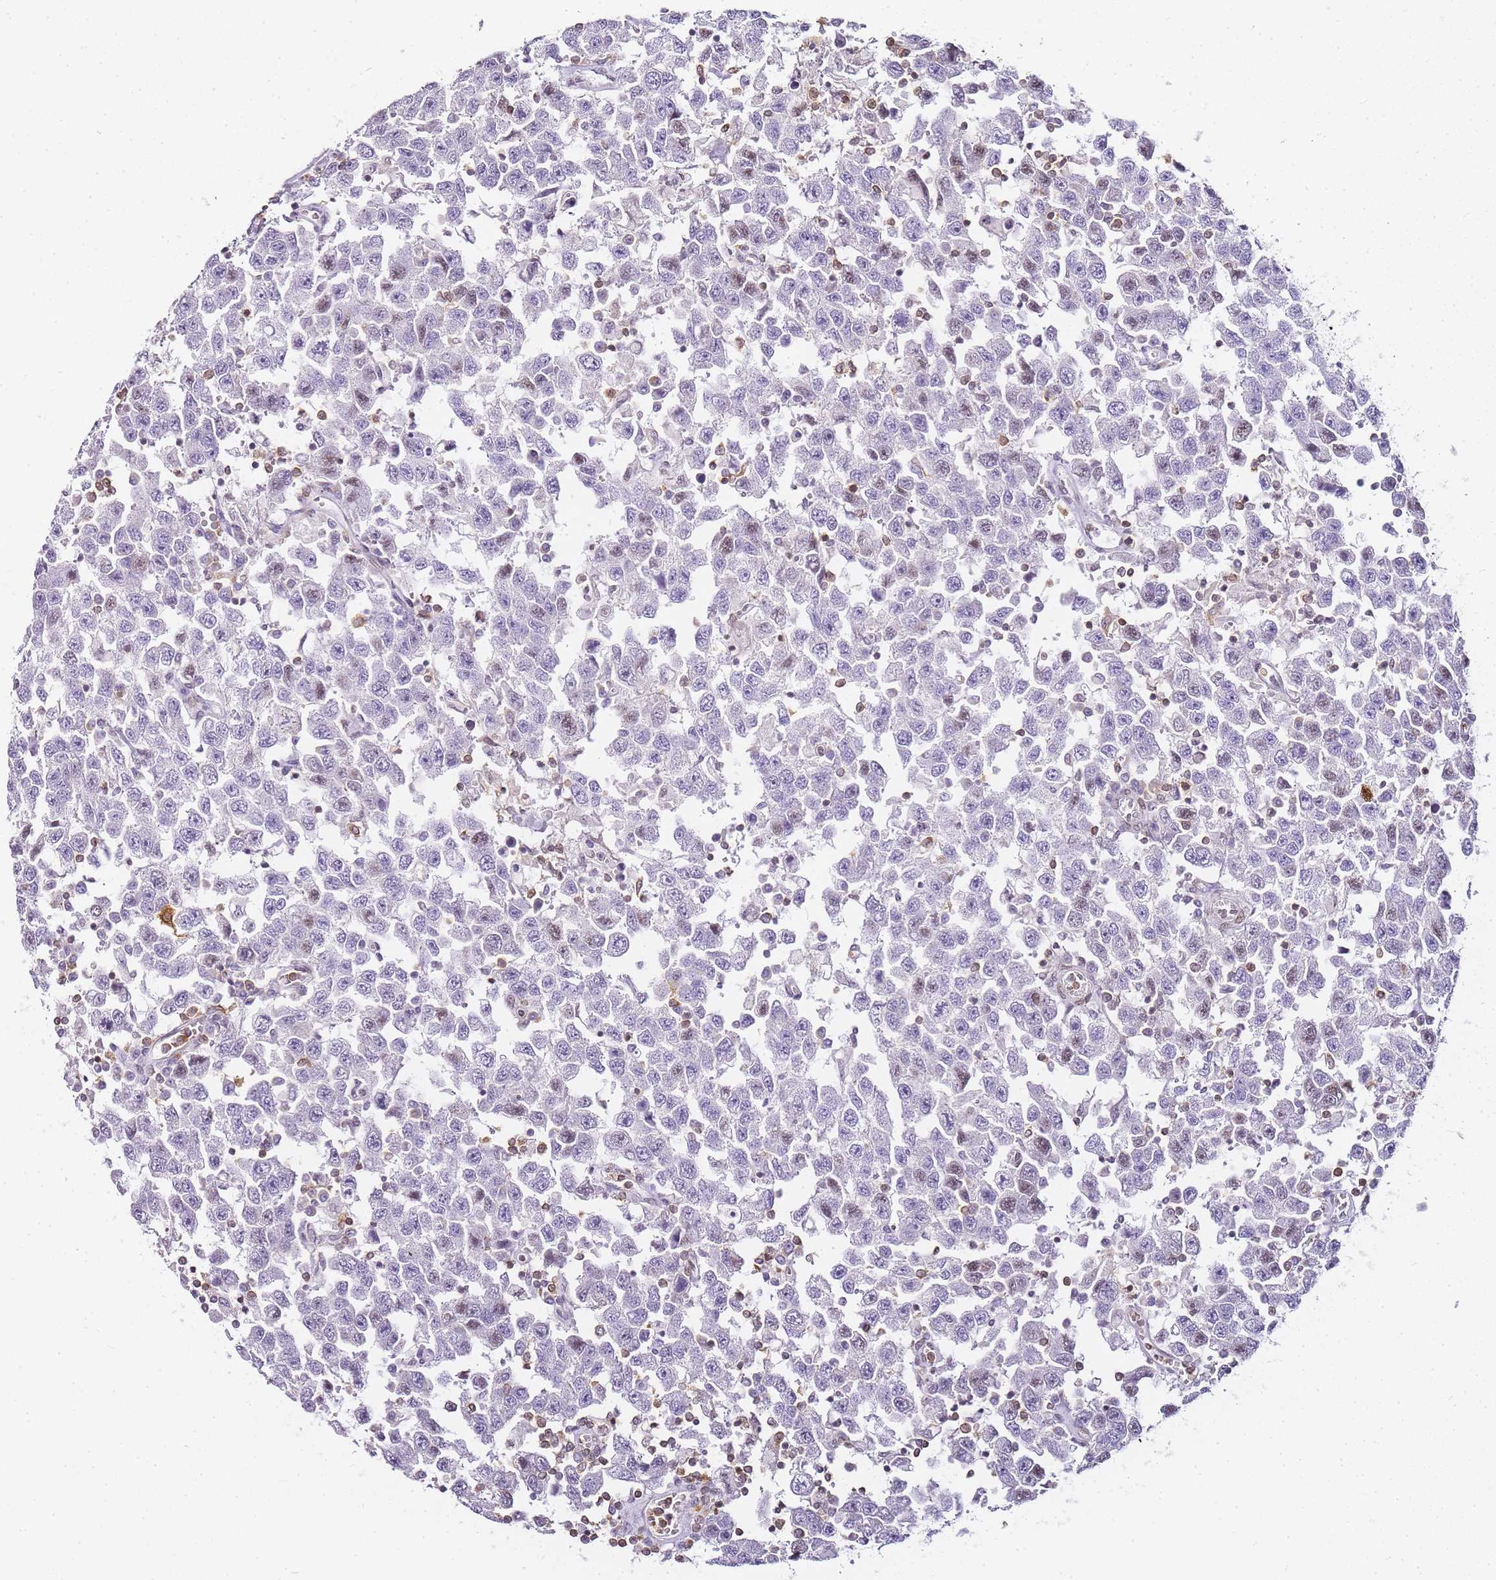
{"staining": {"intensity": "negative", "quantity": "none", "location": "none"}, "tissue": "testis cancer", "cell_type": "Tumor cells", "image_type": "cancer", "snomed": [{"axis": "morphology", "description": "Seminoma, NOS"}, {"axis": "topography", "description": "Testis"}], "caption": "IHC micrograph of neoplastic tissue: testis cancer stained with DAB reveals no significant protein positivity in tumor cells. Nuclei are stained in blue.", "gene": "JAKMIP1", "patient": {"sex": "male", "age": 41}}